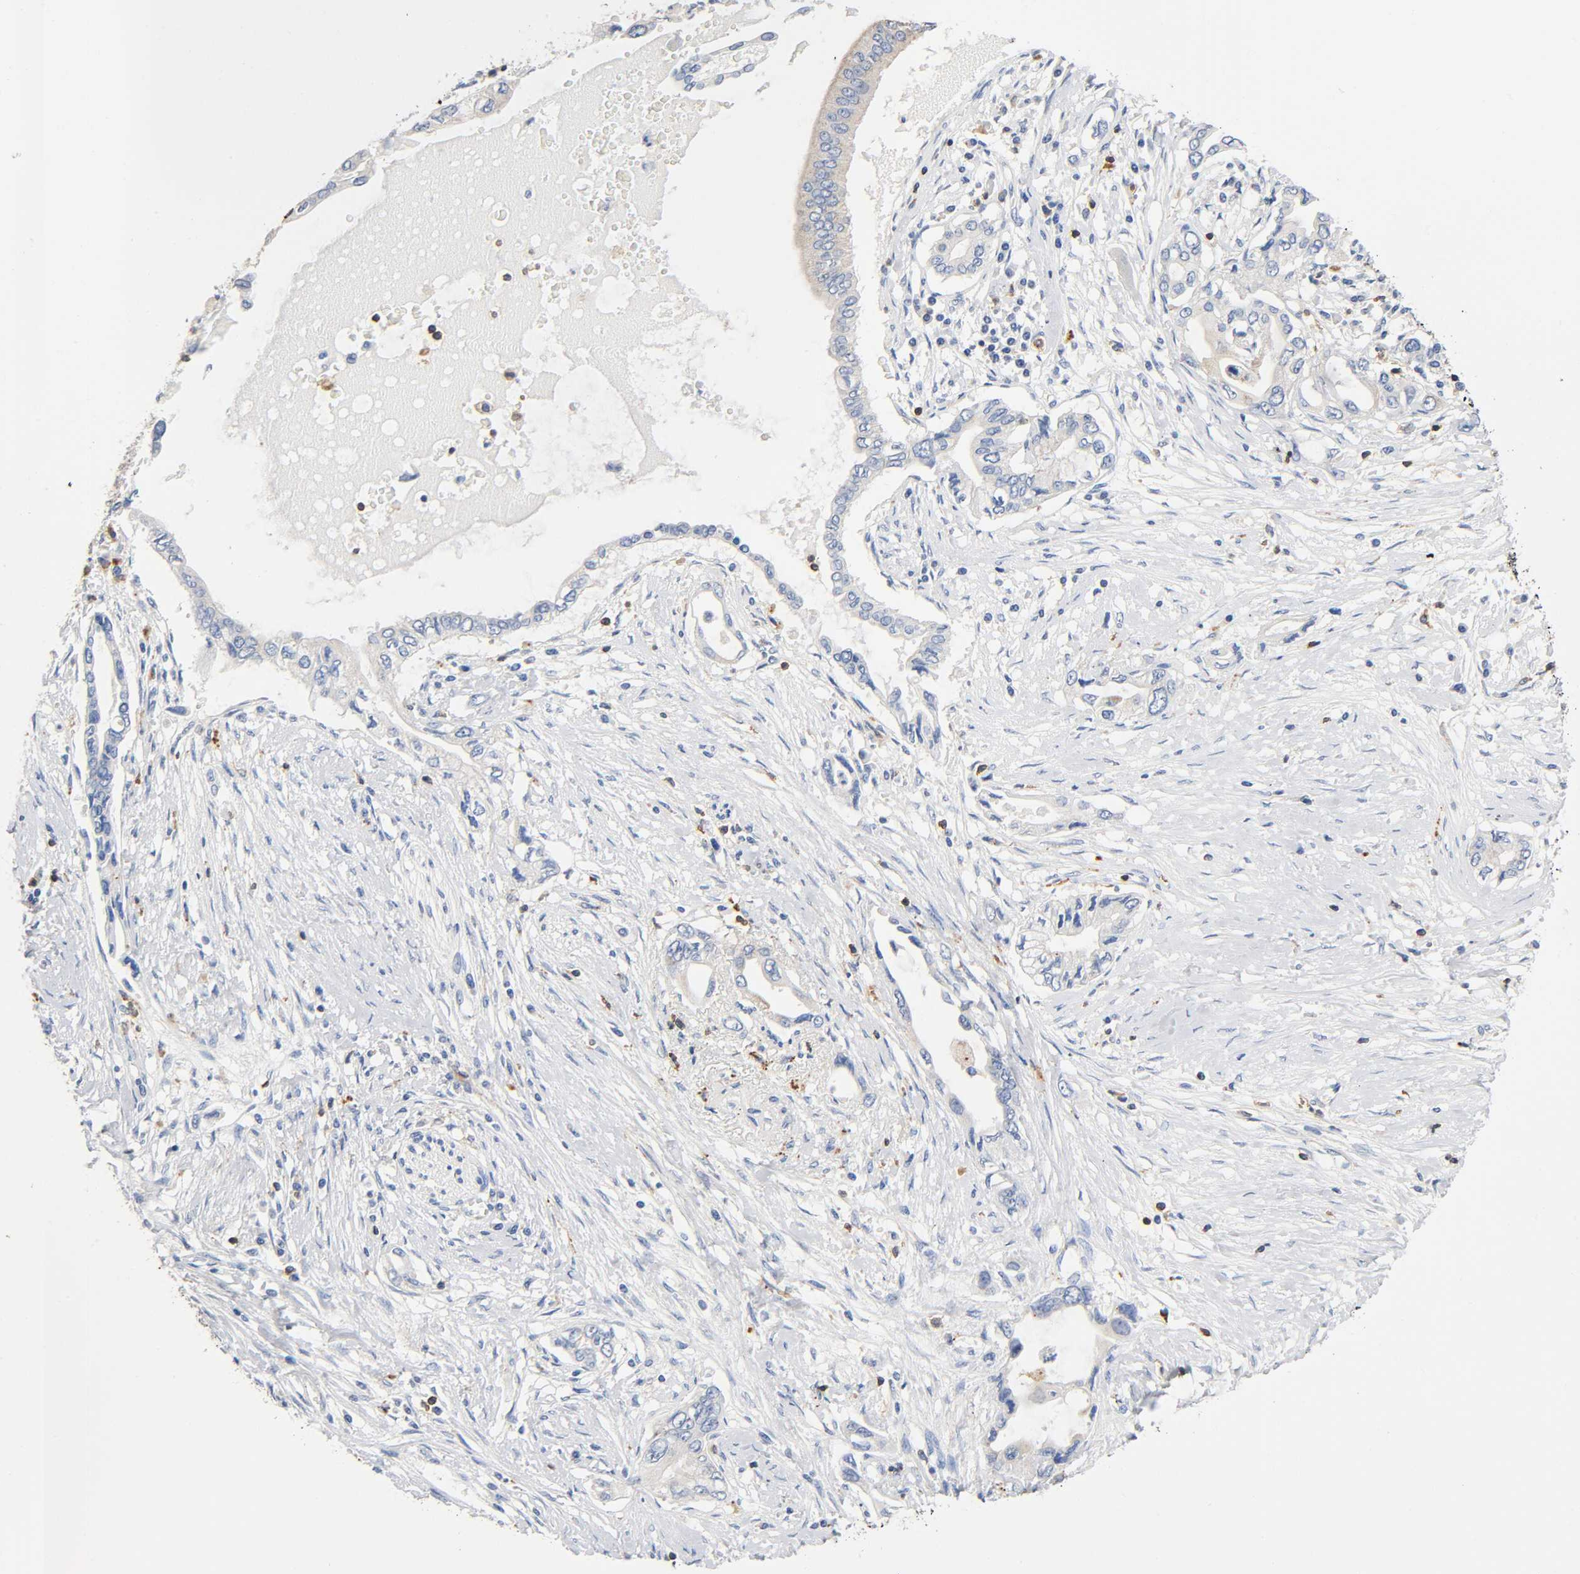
{"staining": {"intensity": "negative", "quantity": "none", "location": "none"}, "tissue": "pancreatic cancer", "cell_type": "Tumor cells", "image_type": "cancer", "snomed": [{"axis": "morphology", "description": "Adenocarcinoma, NOS"}, {"axis": "topography", "description": "Pancreas"}], "caption": "IHC of pancreatic cancer displays no expression in tumor cells. (DAB immunohistochemistry (IHC), high magnification).", "gene": "UCKL1", "patient": {"sex": "female", "age": 57}}